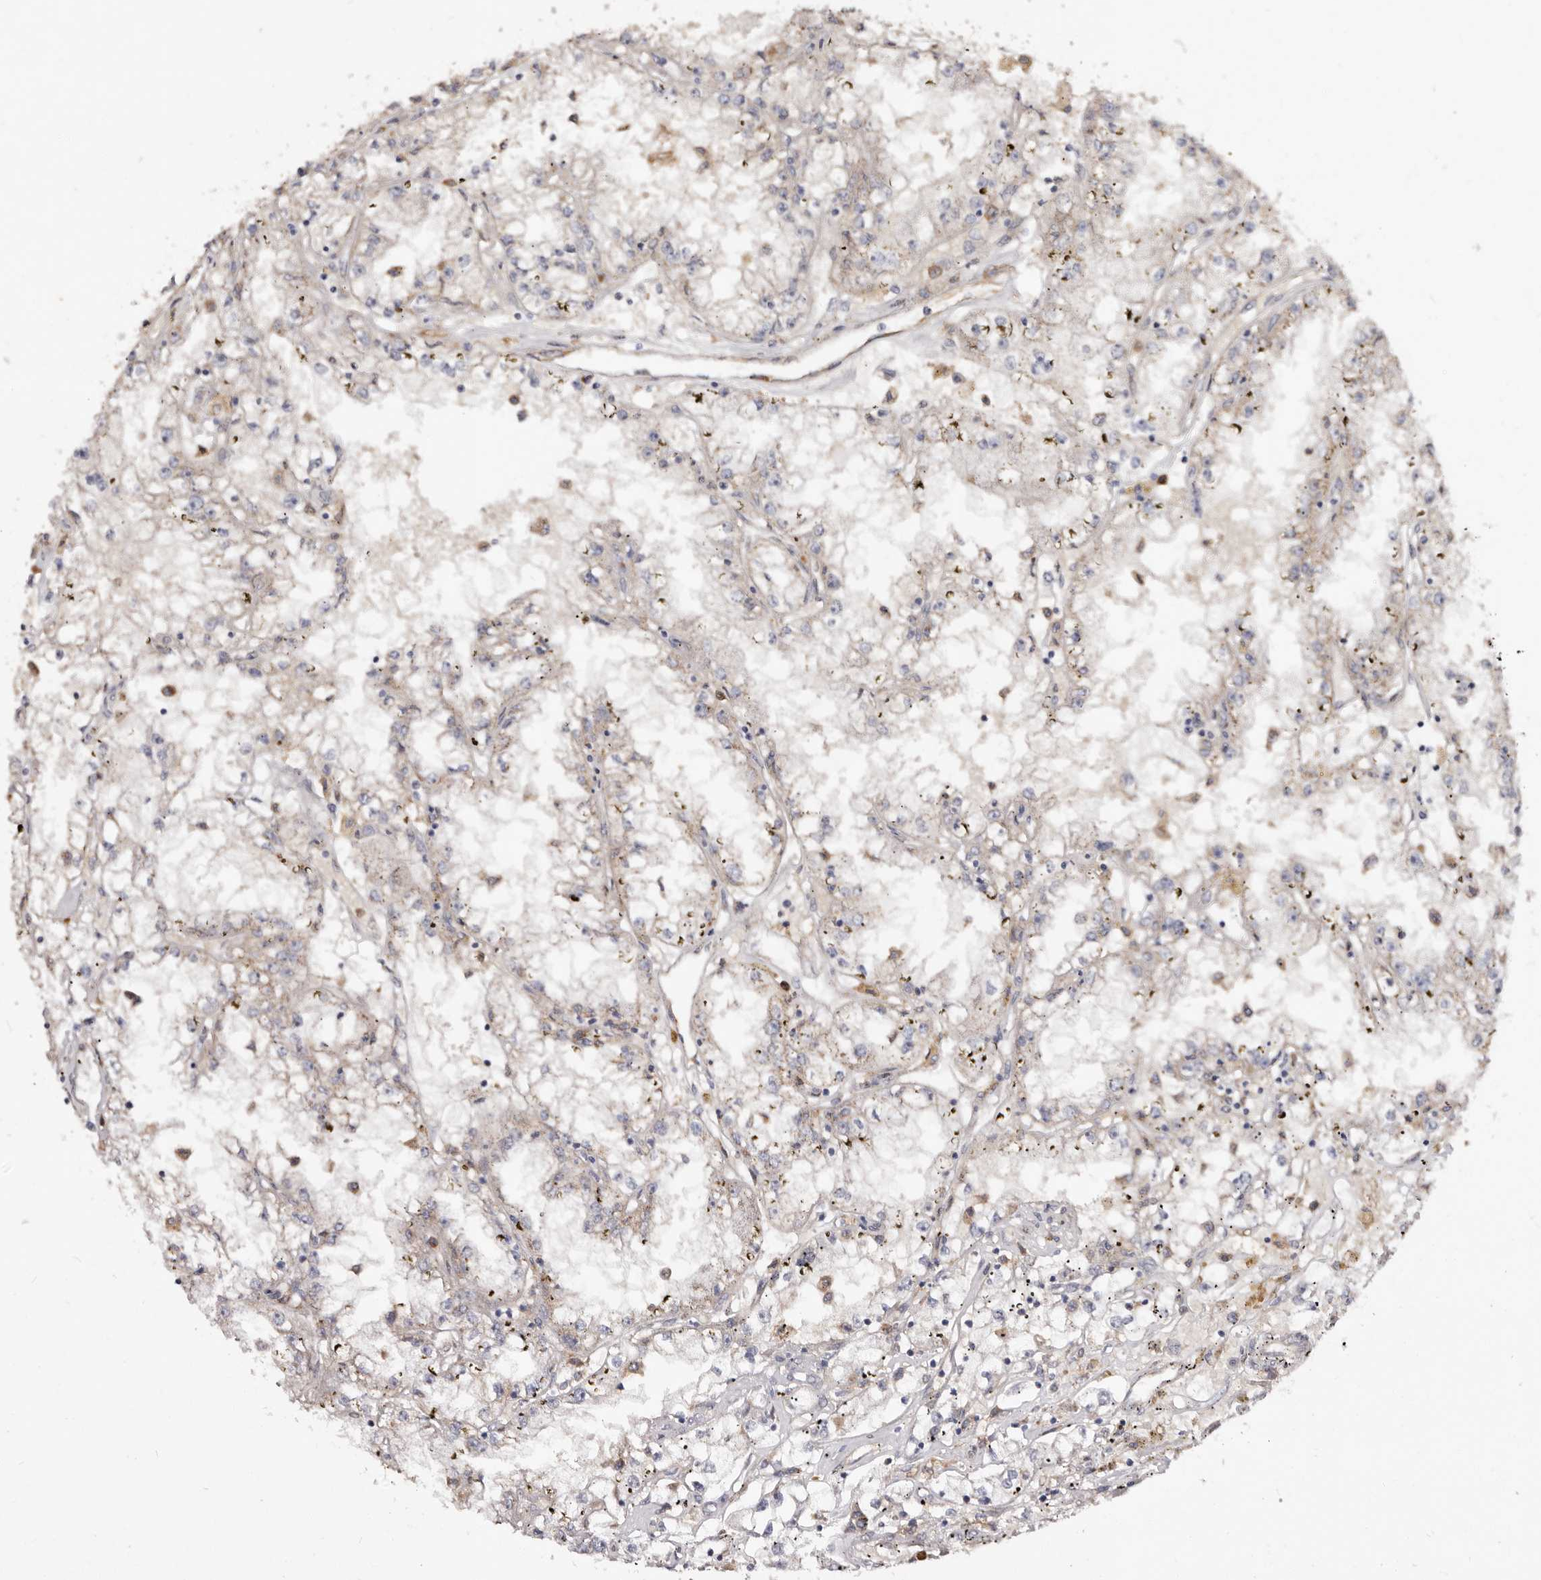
{"staining": {"intensity": "weak", "quantity": "25%-75%", "location": "cytoplasmic/membranous"}, "tissue": "renal cancer", "cell_type": "Tumor cells", "image_type": "cancer", "snomed": [{"axis": "morphology", "description": "Adenocarcinoma, NOS"}, {"axis": "topography", "description": "Kidney"}], "caption": "Renal adenocarcinoma was stained to show a protein in brown. There is low levels of weak cytoplasmic/membranous positivity in approximately 25%-75% of tumor cells.", "gene": "LRRC25", "patient": {"sex": "male", "age": 56}}